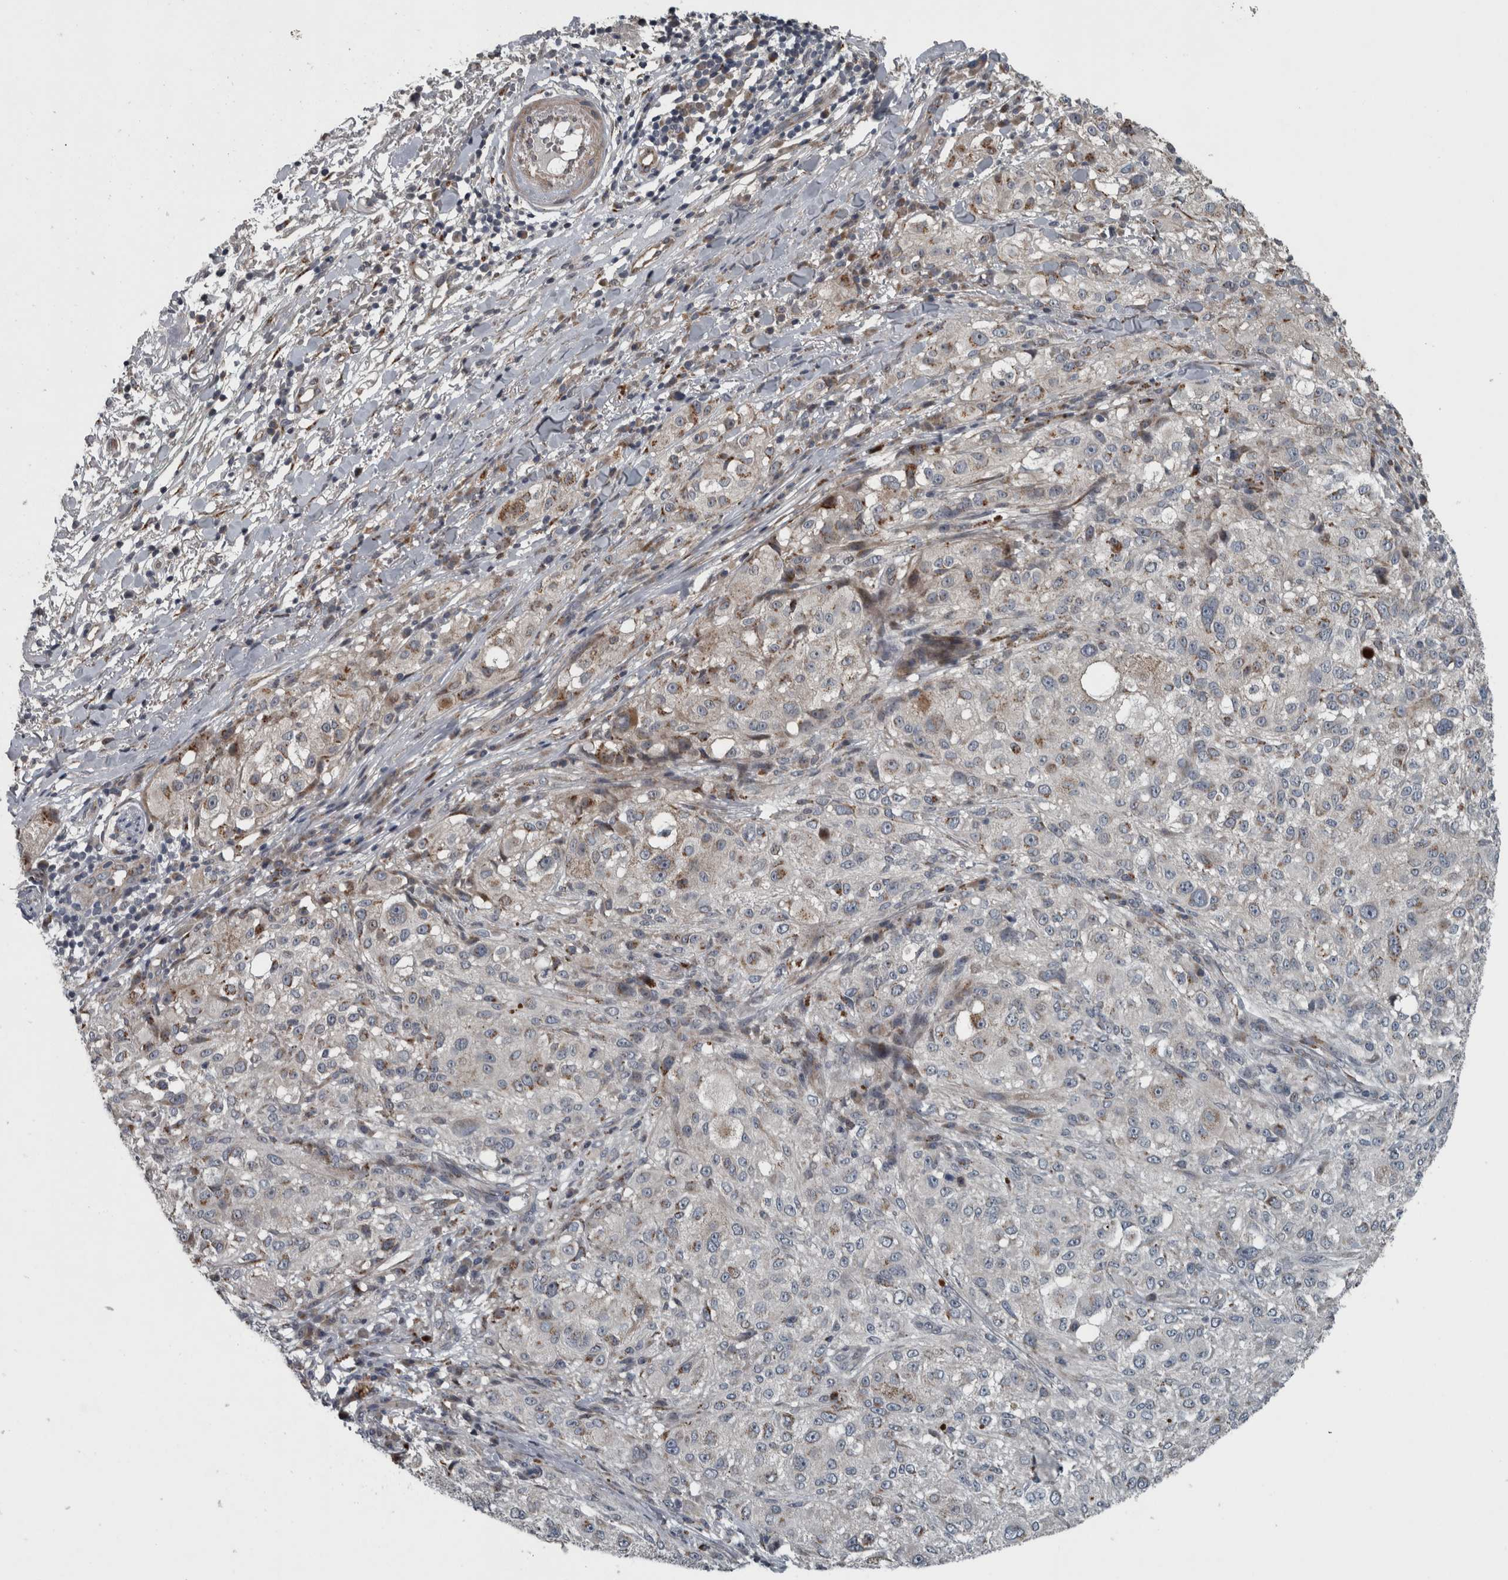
{"staining": {"intensity": "weak", "quantity": "<25%", "location": "cytoplasmic/membranous"}, "tissue": "melanoma", "cell_type": "Tumor cells", "image_type": "cancer", "snomed": [{"axis": "morphology", "description": "Necrosis, NOS"}, {"axis": "morphology", "description": "Malignant melanoma, NOS"}, {"axis": "topography", "description": "Skin"}], "caption": "This is an immunohistochemistry photomicrograph of human malignant melanoma. There is no positivity in tumor cells.", "gene": "ZNF345", "patient": {"sex": "female", "age": 87}}